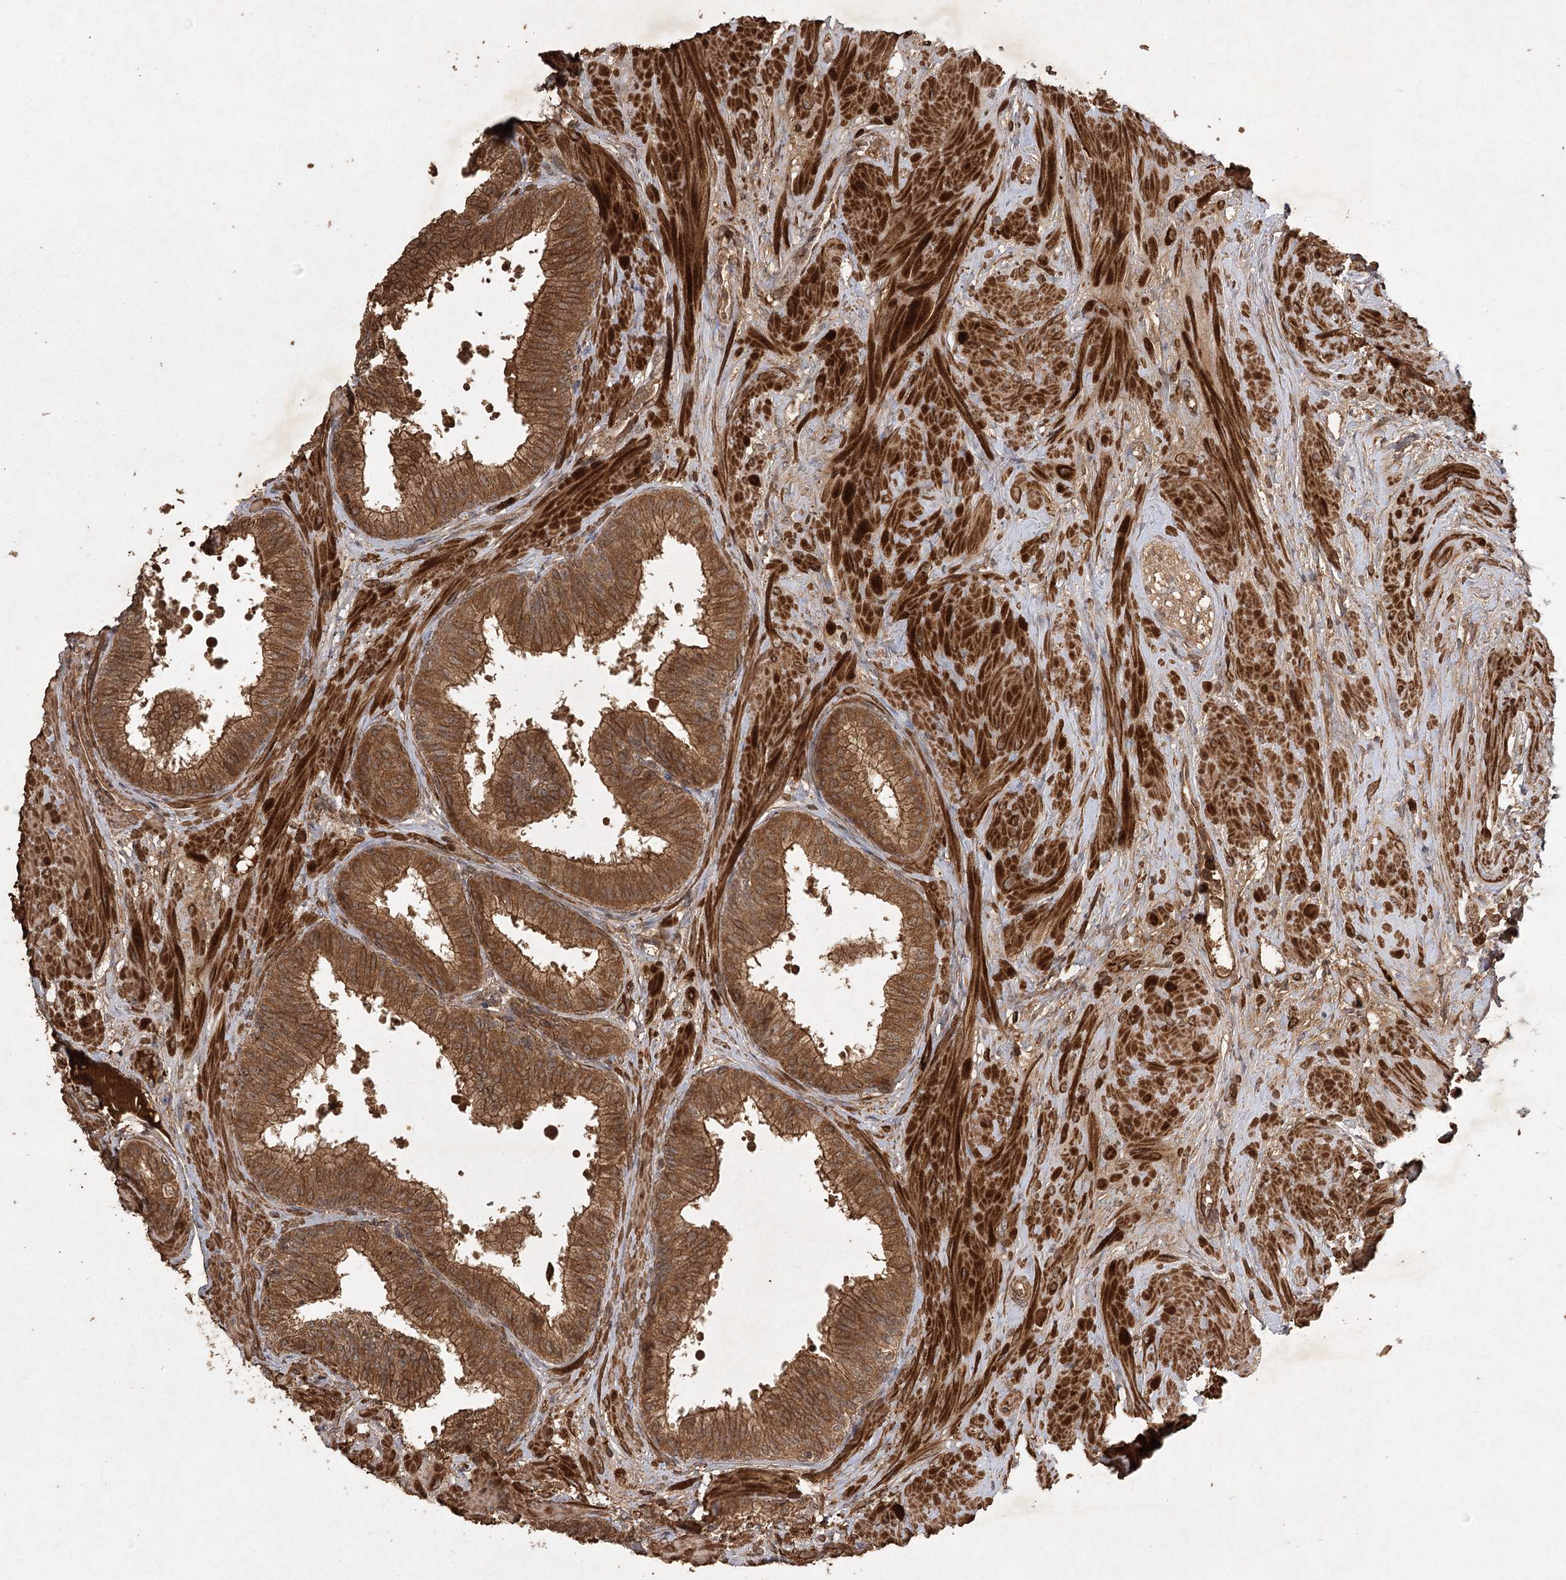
{"staining": {"intensity": "strong", "quantity": ">75%", "location": "cytoplasmic/membranous"}, "tissue": "prostate", "cell_type": "Glandular cells", "image_type": "normal", "snomed": [{"axis": "morphology", "description": "Normal tissue, NOS"}, {"axis": "topography", "description": "Prostate"}], "caption": "Immunohistochemistry of benign prostate reveals high levels of strong cytoplasmic/membranous expression in about >75% of glandular cells.", "gene": "ARL13A", "patient": {"sex": "male", "age": 60}}